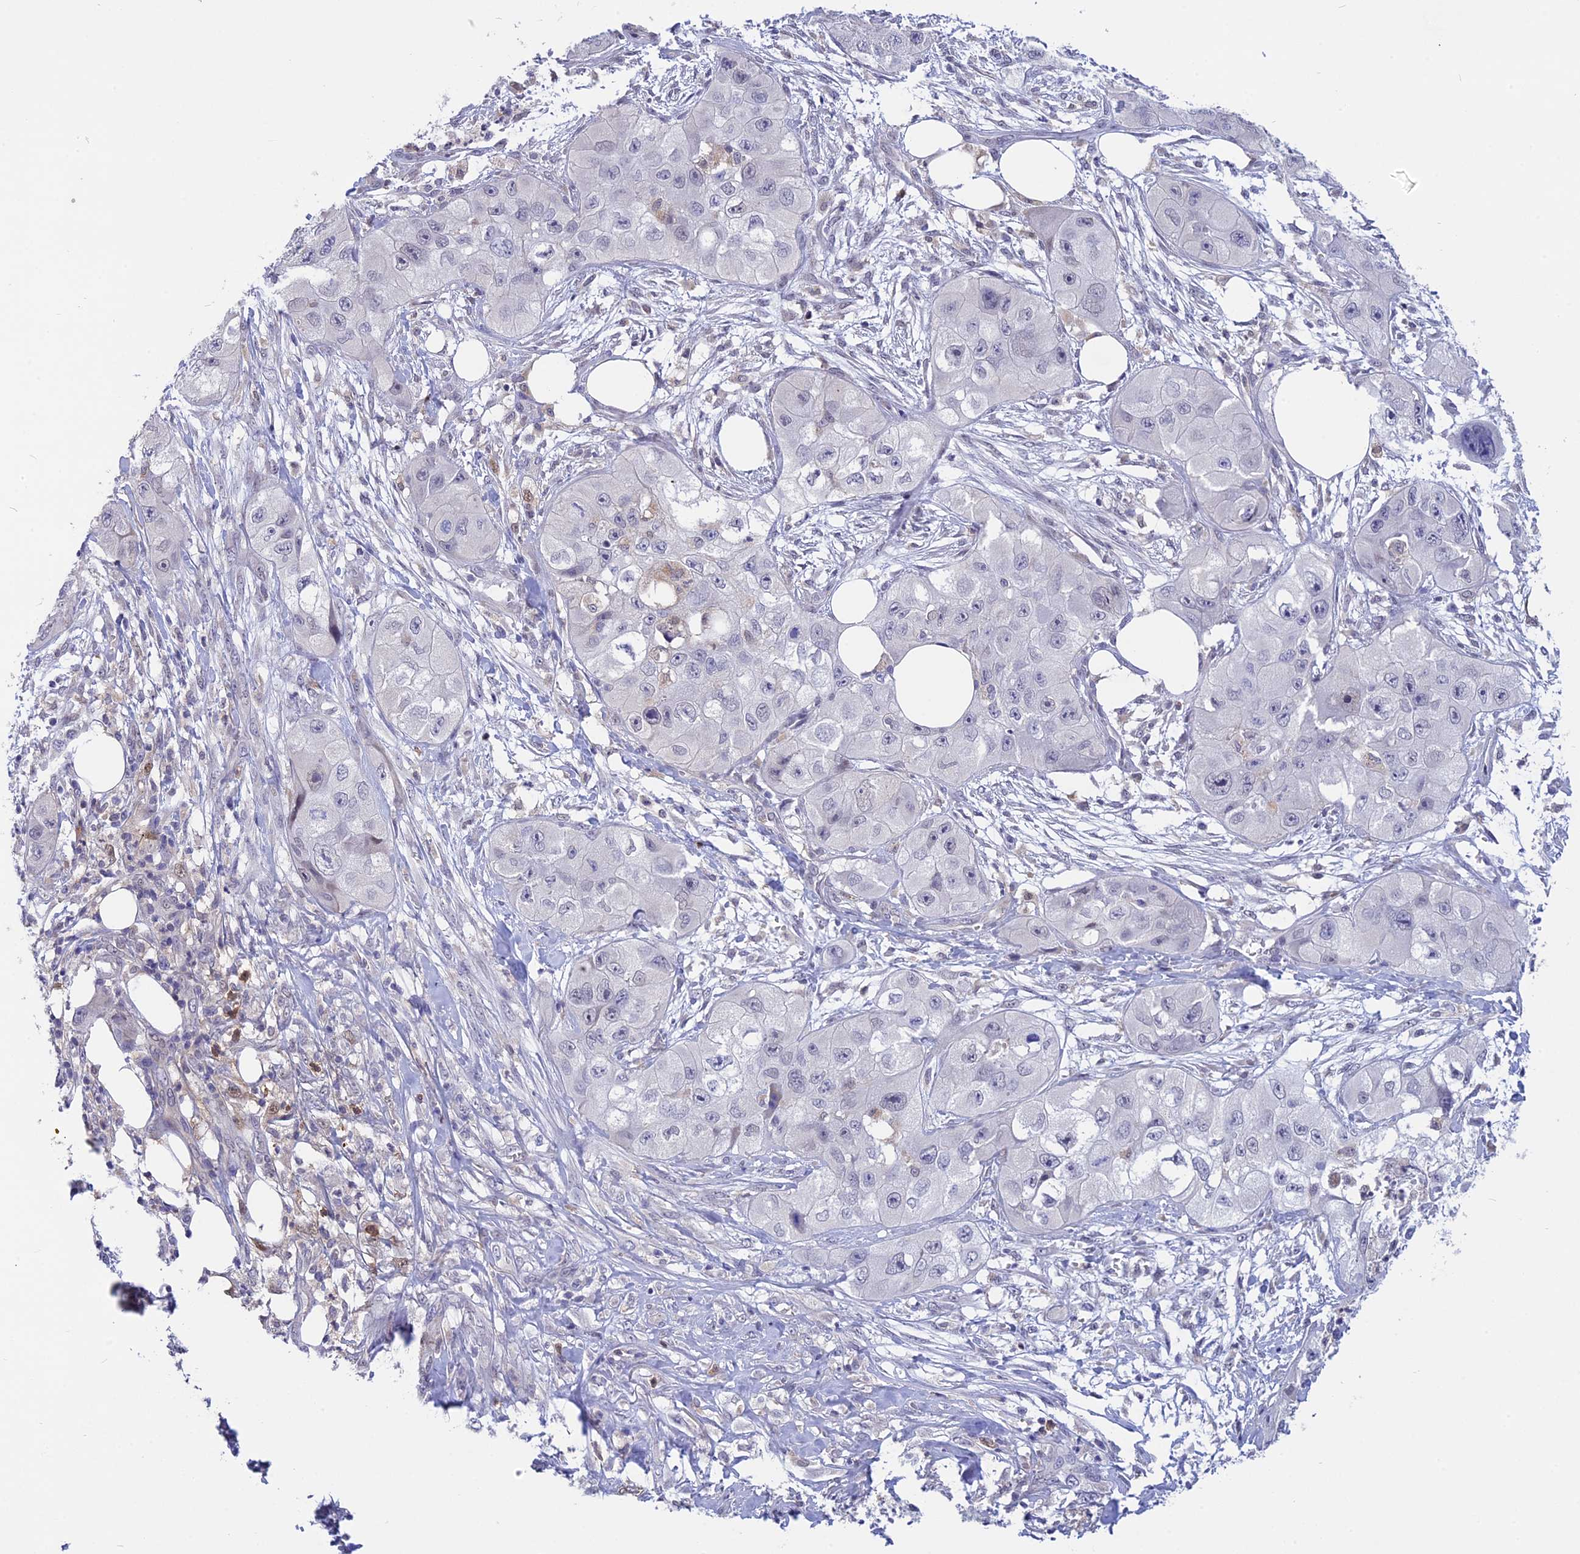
{"staining": {"intensity": "negative", "quantity": "none", "location": "none"}, "tissue": "skin cancer", "cell_type": "Tumor cells", "image_type": "cancer", "snomed": [{"axis": "morphology", "description": "Squamous cell carcinoma, NOS"}, {"axis": "topography", "description": "Skin"}, {"axis": "topography", "description": "Subcutis"}], "caption": "Image shows no significant protein expression in tumor cells of skin squamous cell carcinoma.", "gene": "KCTD14", "patient": {"sex": "male", "age": 73}}